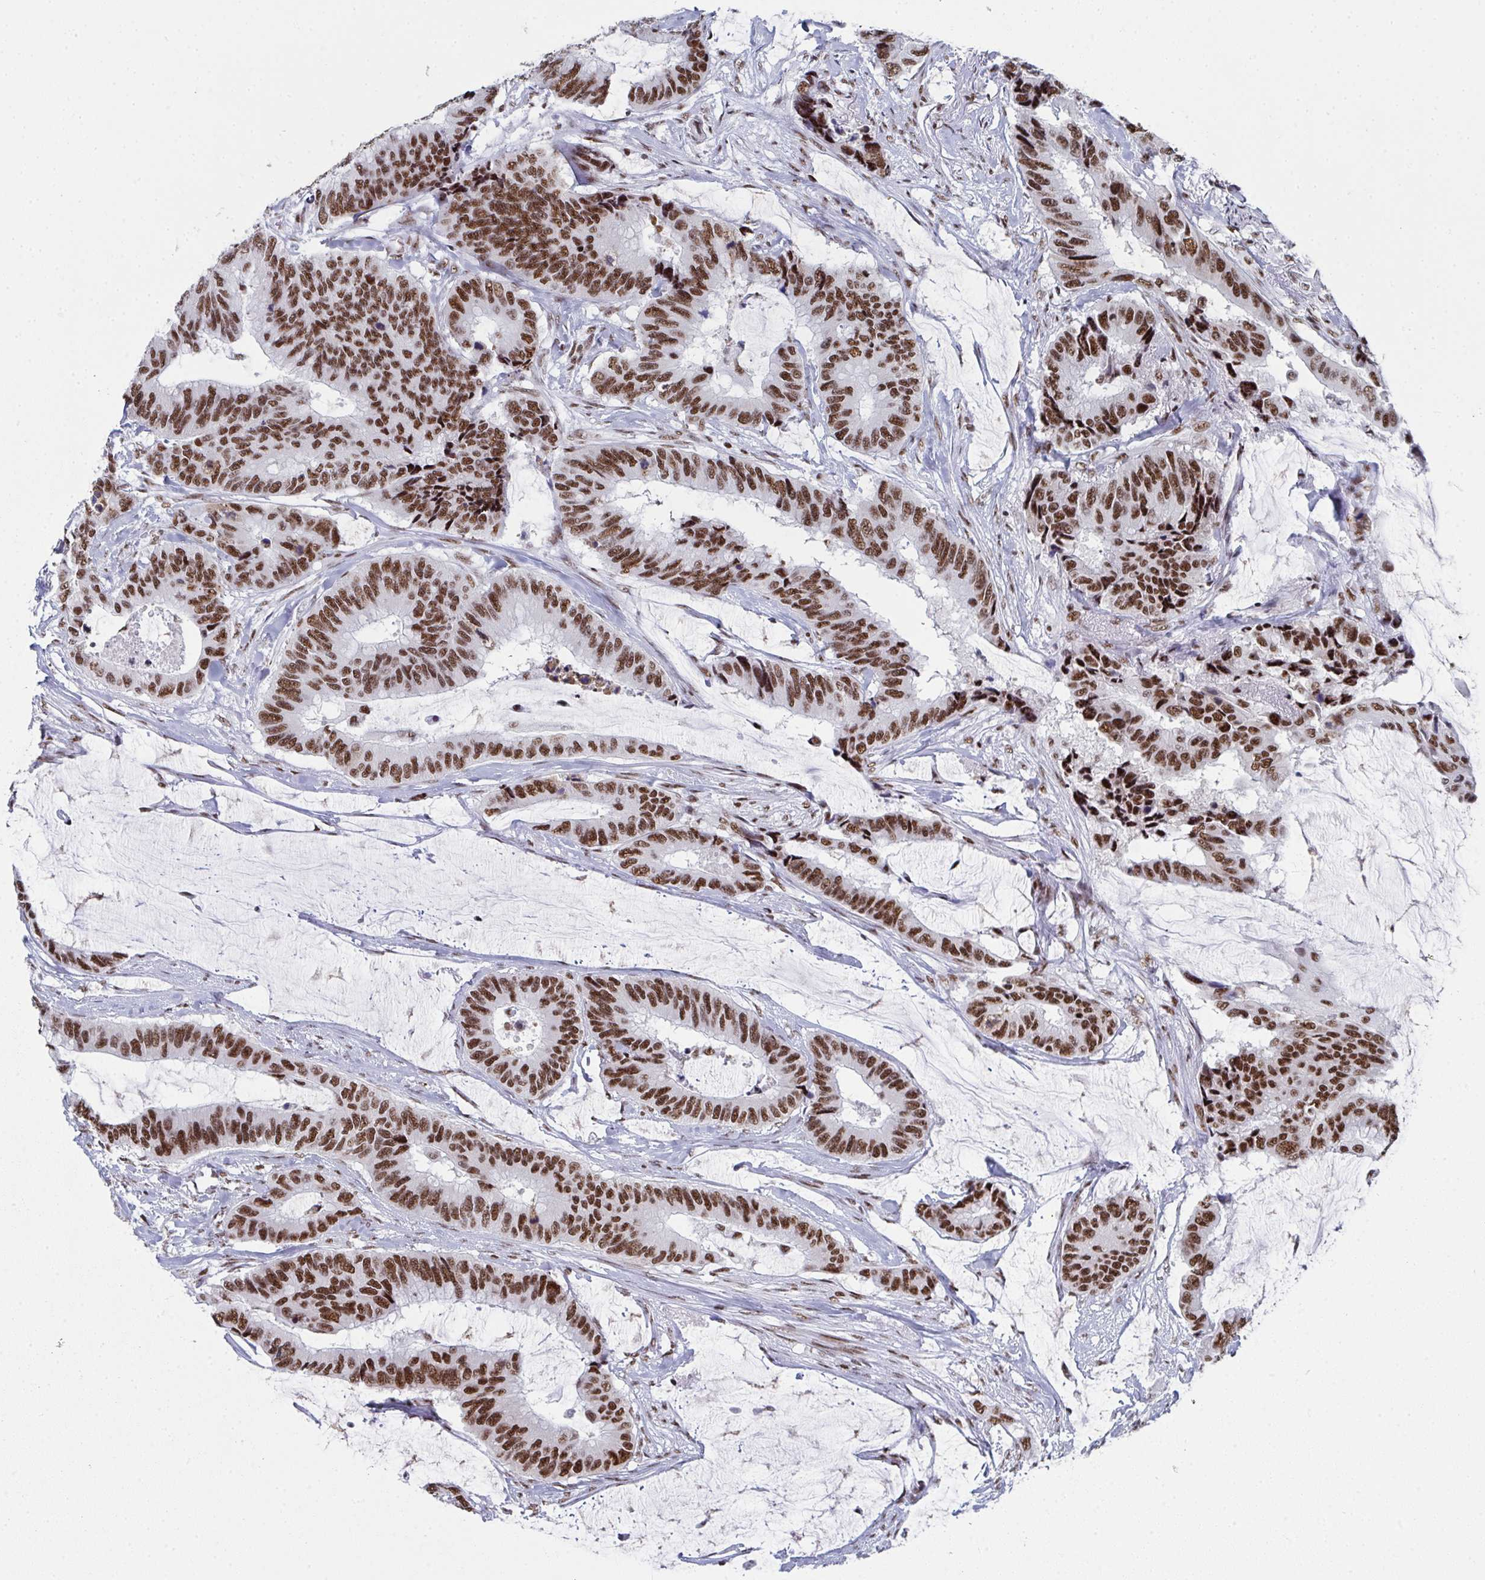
{"staining": {"intensity": "moderate", "quantity": ">75%", "location": "nuclear"}, "tissue": "colorectal cancer", "cell_type": "Tumor cells", "image_type": "cancer", "snomed": [{"axis": "morphology", "description": "Adenocarcinoma, NOS"}, {"axis": "topography", "description": "Rectum"}], "caption": "The image shows immunohistochemical staining of colorectal cancer. There is moderate nuclear expression is present in approximately >75% of tumor cells.", "gene": "SNRNP70", "patient": {"sex": "female", "age": 59}}